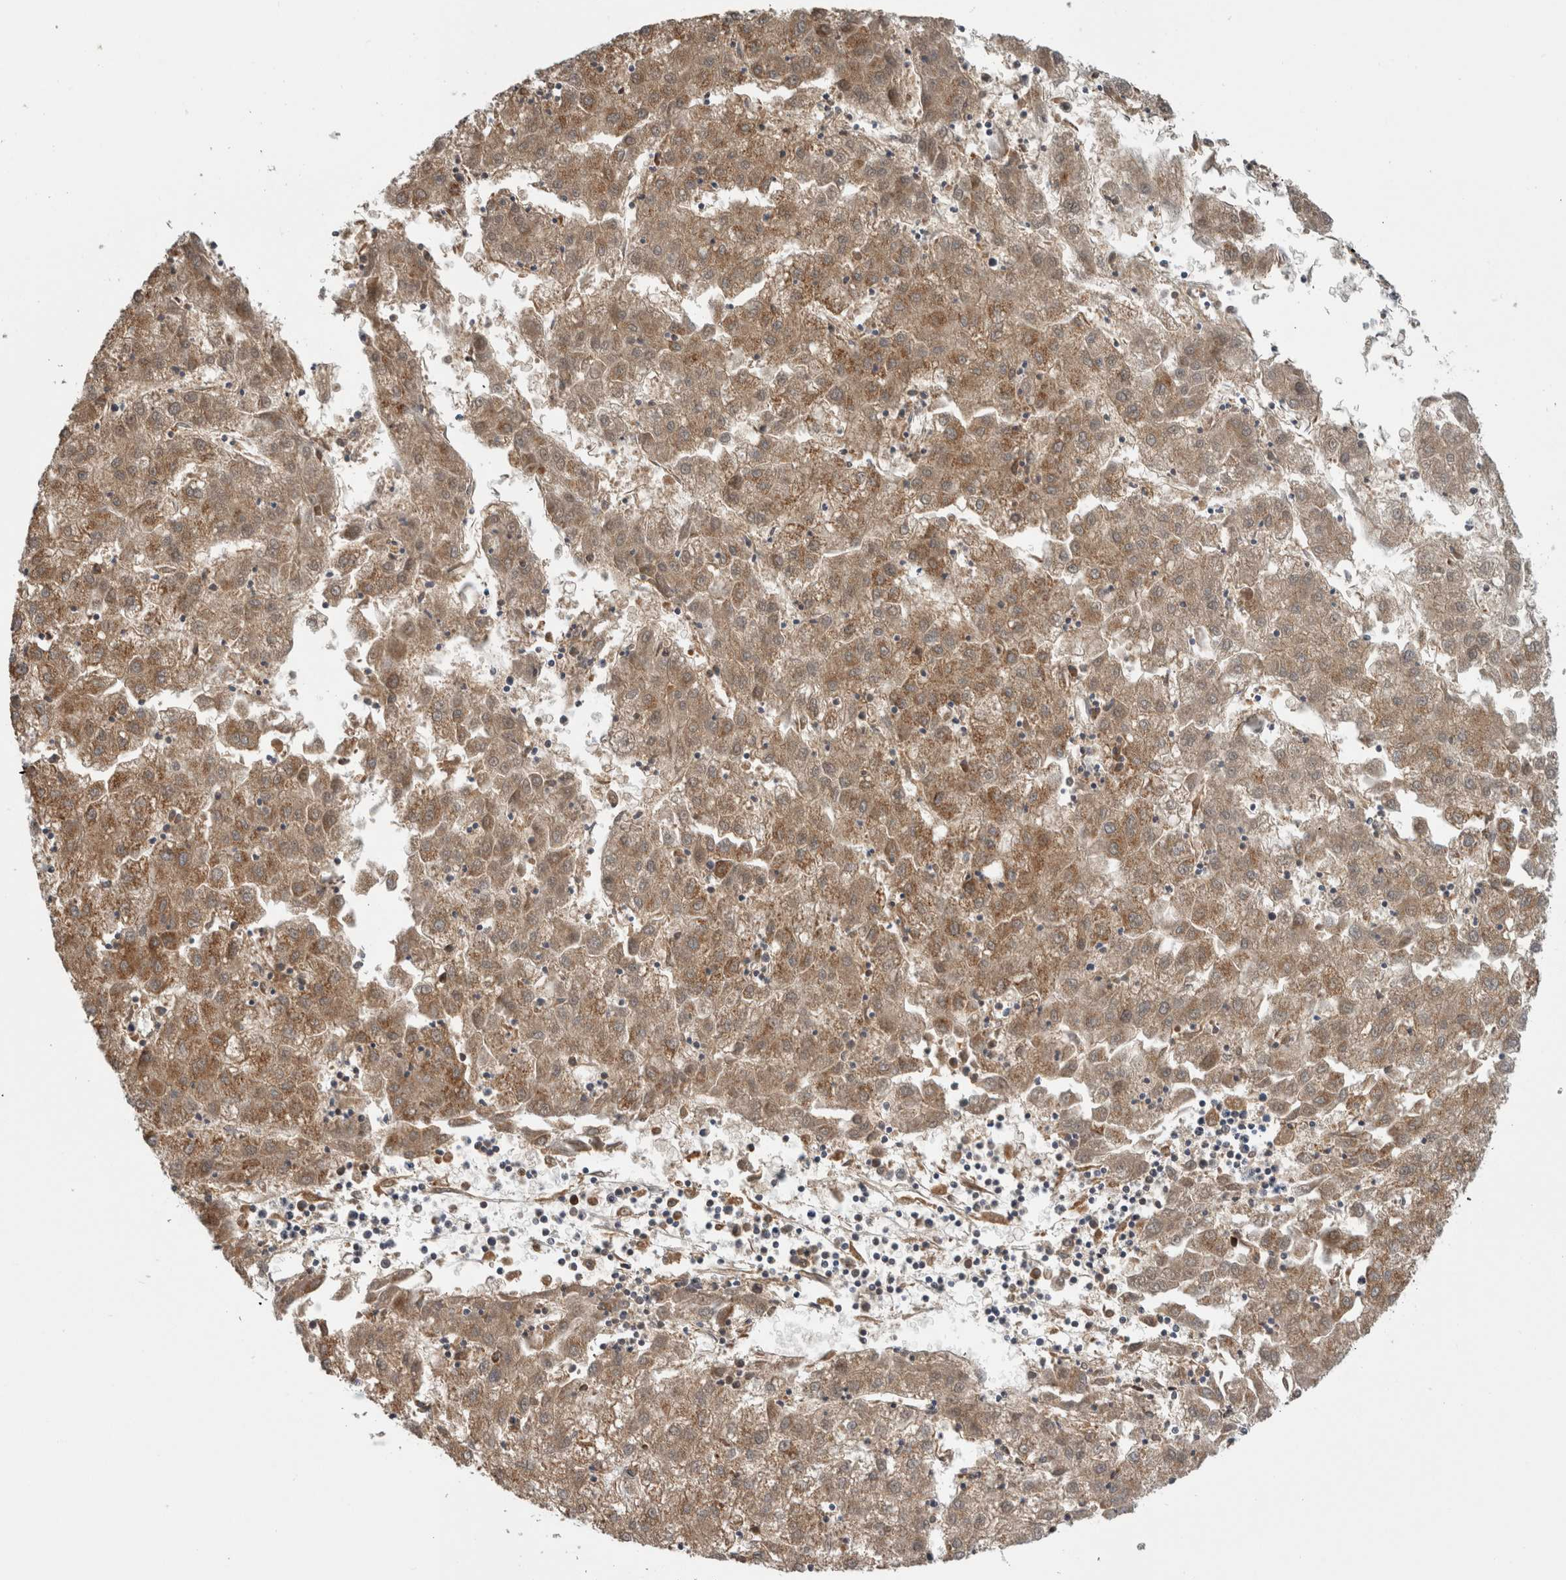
{"staining": {"intensity": "moderate", "quantity": ">75%", "location": "cytoplasmic/membranous"}, "tissue": "liver cancer", "cell_type": "Tumor cells", "image_type": "cancer", "snomed": [{"axis": "morphology", "description": "Carcinoma, Hepatocellular, NOS"}, {"axis": "topography", "description": "Liver"}], "caption": "Liver cancer (hepatocellular carcinoma) was stained to show a protein in brown. There is medium levels of moderate cytoplasmic/membranous expression in approximately >75% of tumor cells. (DAB IHC, brown staining for protein, blue staining for nuclei).", "gene": "ADGRL3", "patient": {"sex": "male", "age": 72}}